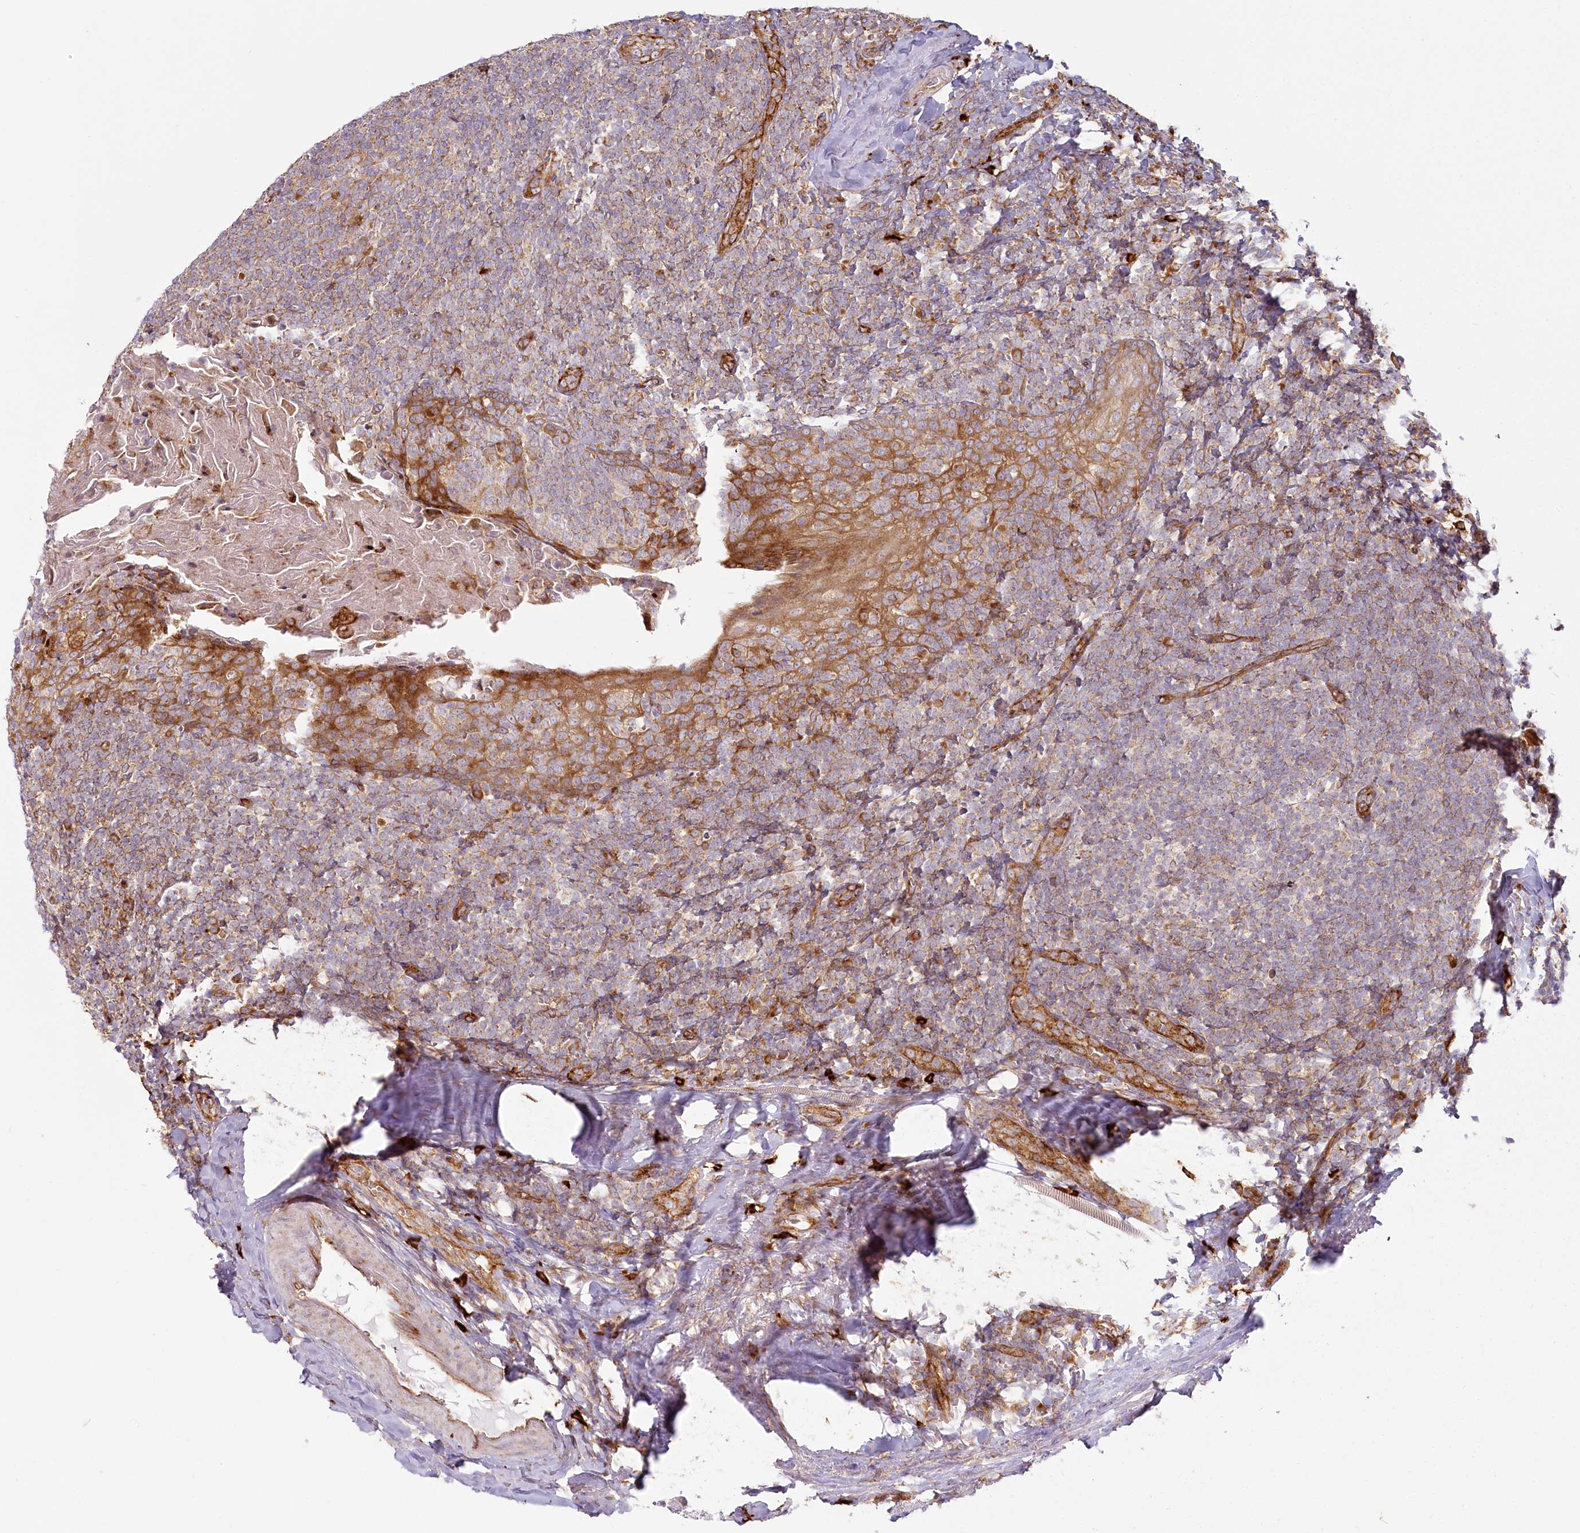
{"staining": {"intensity": "weak", "quantity": "25%-75%", "location": "cytoplasmic/membranous"}, "tissue": "tonsil", "cell_type": "Germinal center cells", "image_type": "normal", "snomed": [{"axis": "morphology", "description": "Normal tissue, NOS"}, {"axis": "topography", "description": "Tonsil"}], "caption": "The histopathology image reveals staining of unremarkable tonsil, revealing weak cytoplasmic/membranous protein positivity (brown color) within germinal center cells. The staining is performed using DAB brown chromogen to label protein expression. The nuclei are counter-stained blue using hematoxylin.", "gene": "HARS2", "patient": {"sex": "male", "age": 37}}